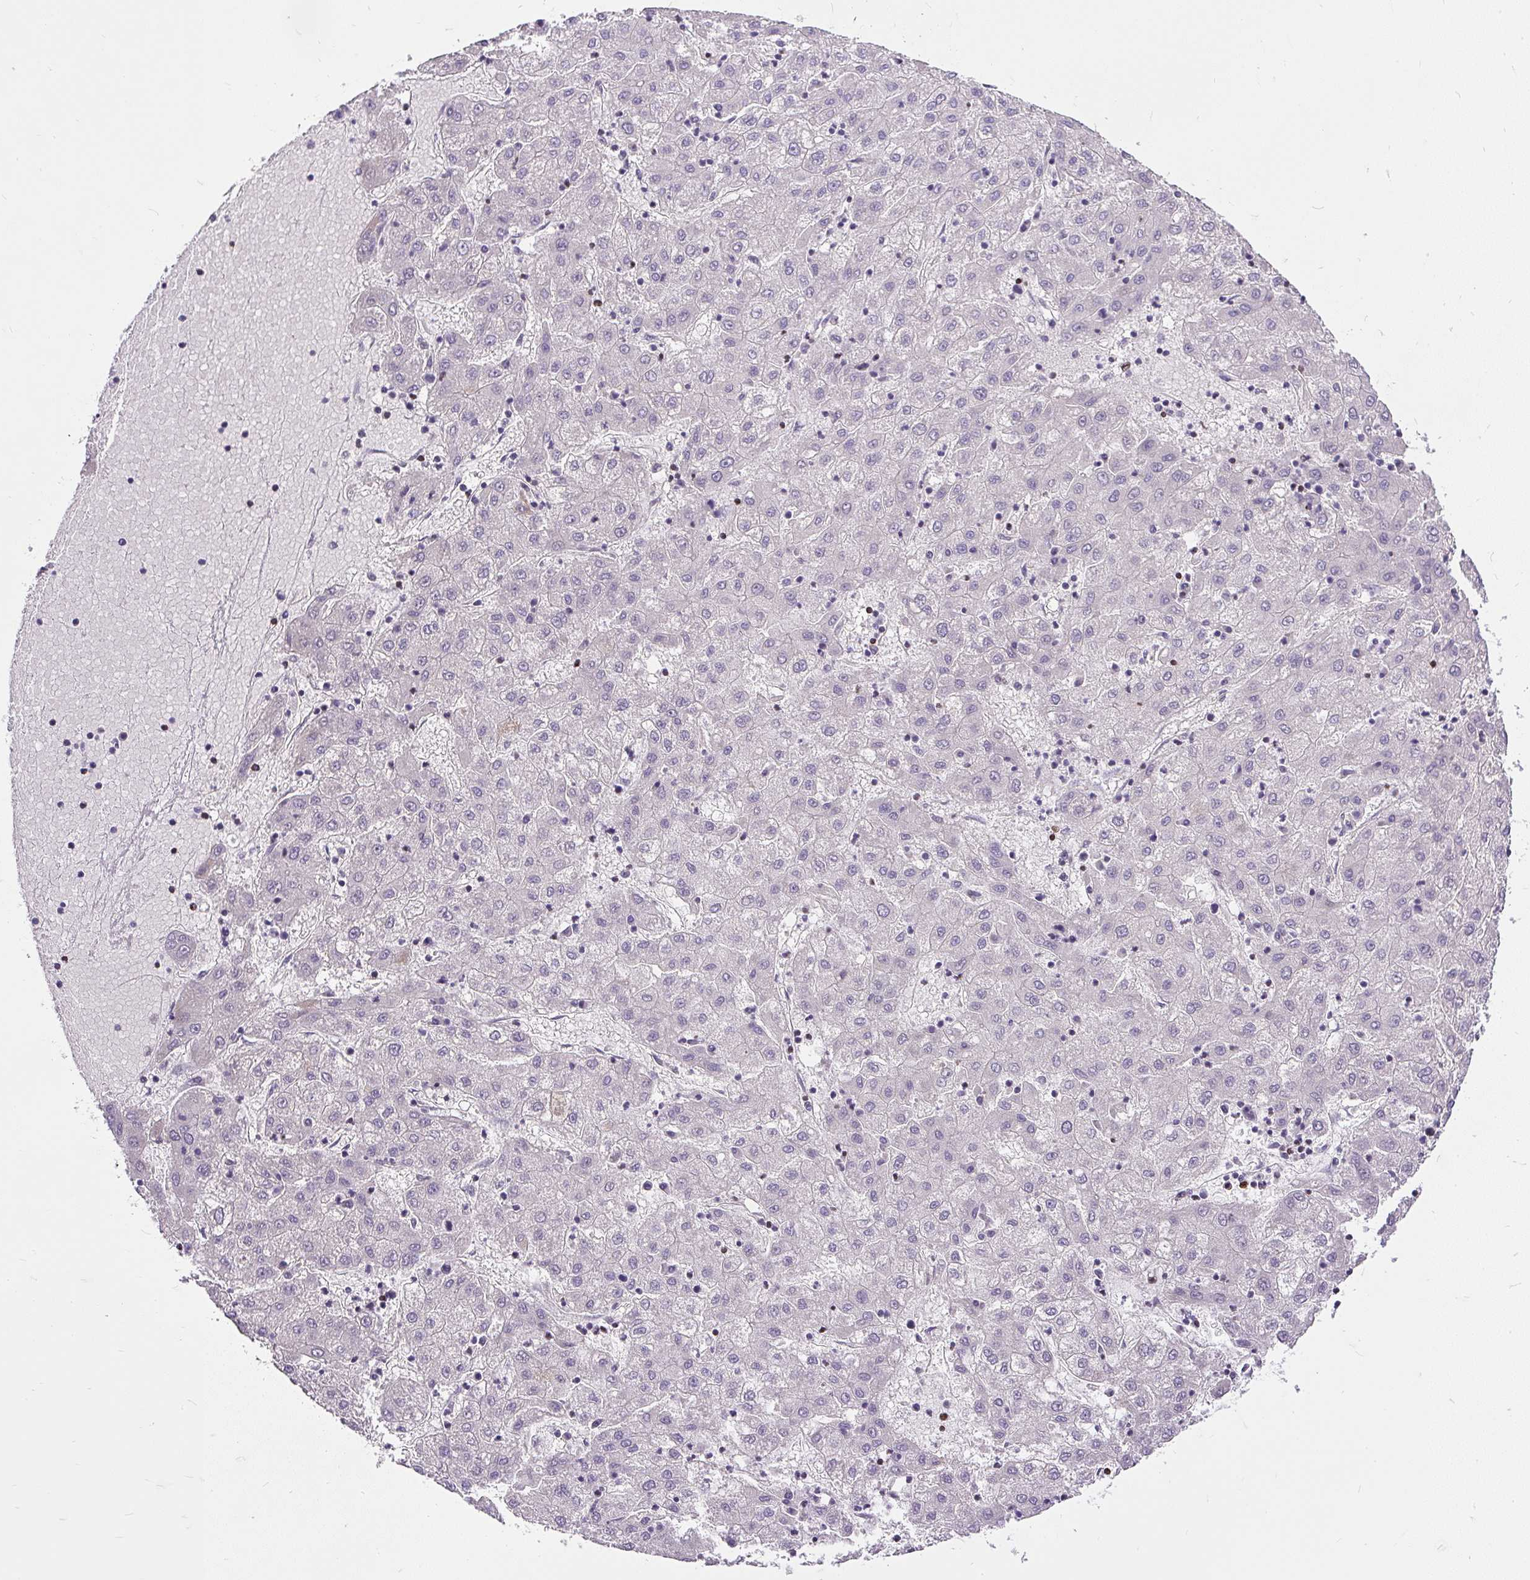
{"staining": {"intensity": "negative", "quantity": "none", "location": "none"}, "tissue": "liver cancer", "cell_type": "Tumor cells", "image_type": "cancer", "snomed": [{"axis": "morphology", "description": "Carcinoma, Hepatocellular, NOS"}, {"axis": "topography", "description": "Liver"}], "caption": "The immunohistochemistry (IHC) histopathology image has no significant positivity in tumor cells of hepatocellular carcinoma (liver) tissue.", "gene": "GBX1", "patient": {"sex": "male", "age": 72}}